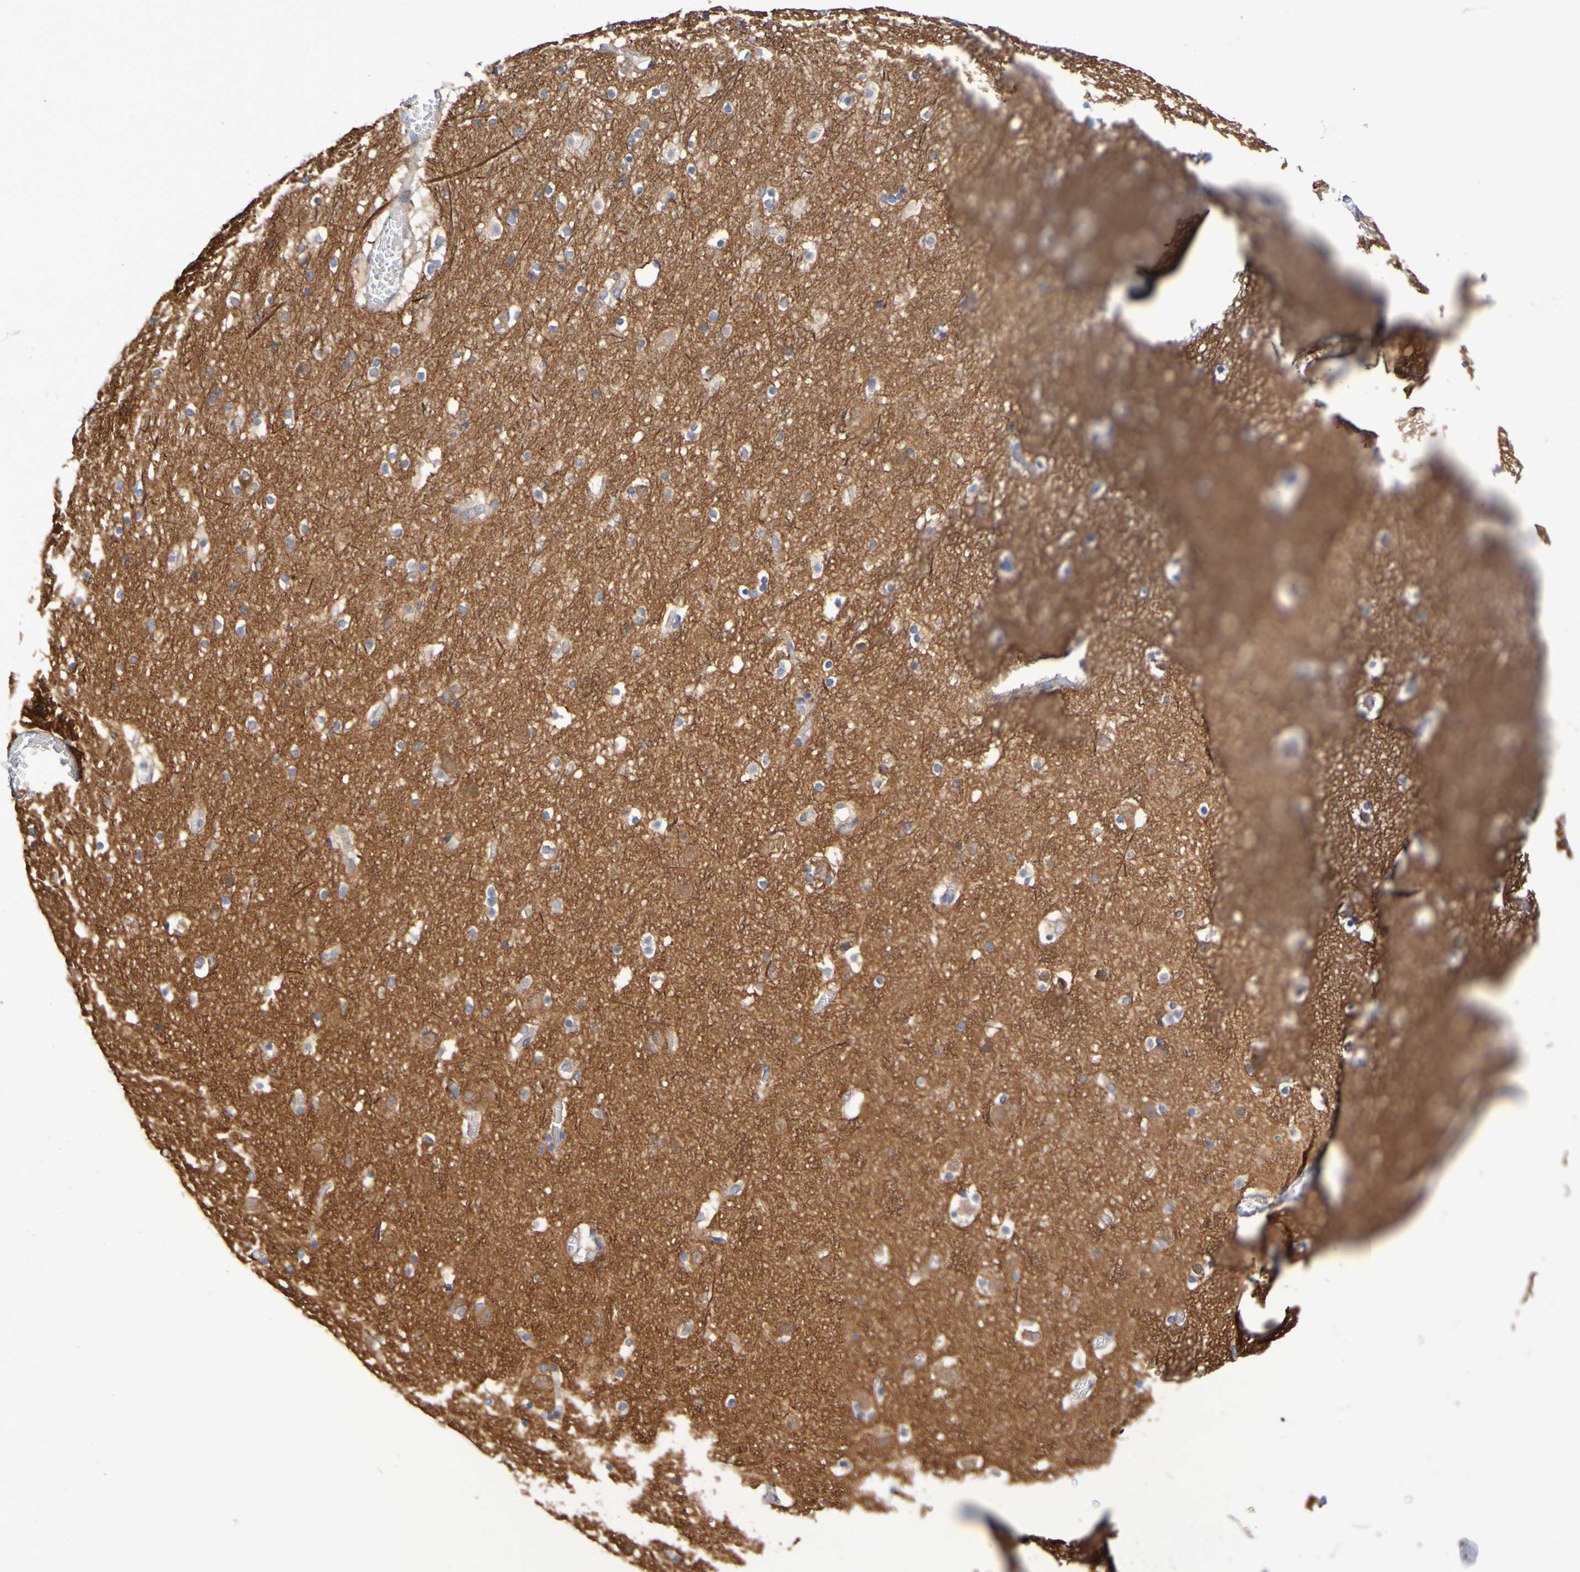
{"staining": {"intensity": "negative", "quantity": "none", "location": "none"}, "tissue": "cerebral cortex", "cell_type": "Endothelial cells", "image_type": "normal", "snomed": [{"axis": "morphology", "description": "Normal tissue, NOS"}, {"axis": "topography", "description": "Cerebral cortex"}], "caption": "Immunohistochemical staining of benign human cerebral cortex displays no significant positivity in endothelial cells. (DAB (3,3'-diaminobenzidine) immunohistochemistry (IHC) with hematoxylin counter stain).", "gene": "SYNJ1", "patient": {"sex": "male", "age": 45}}